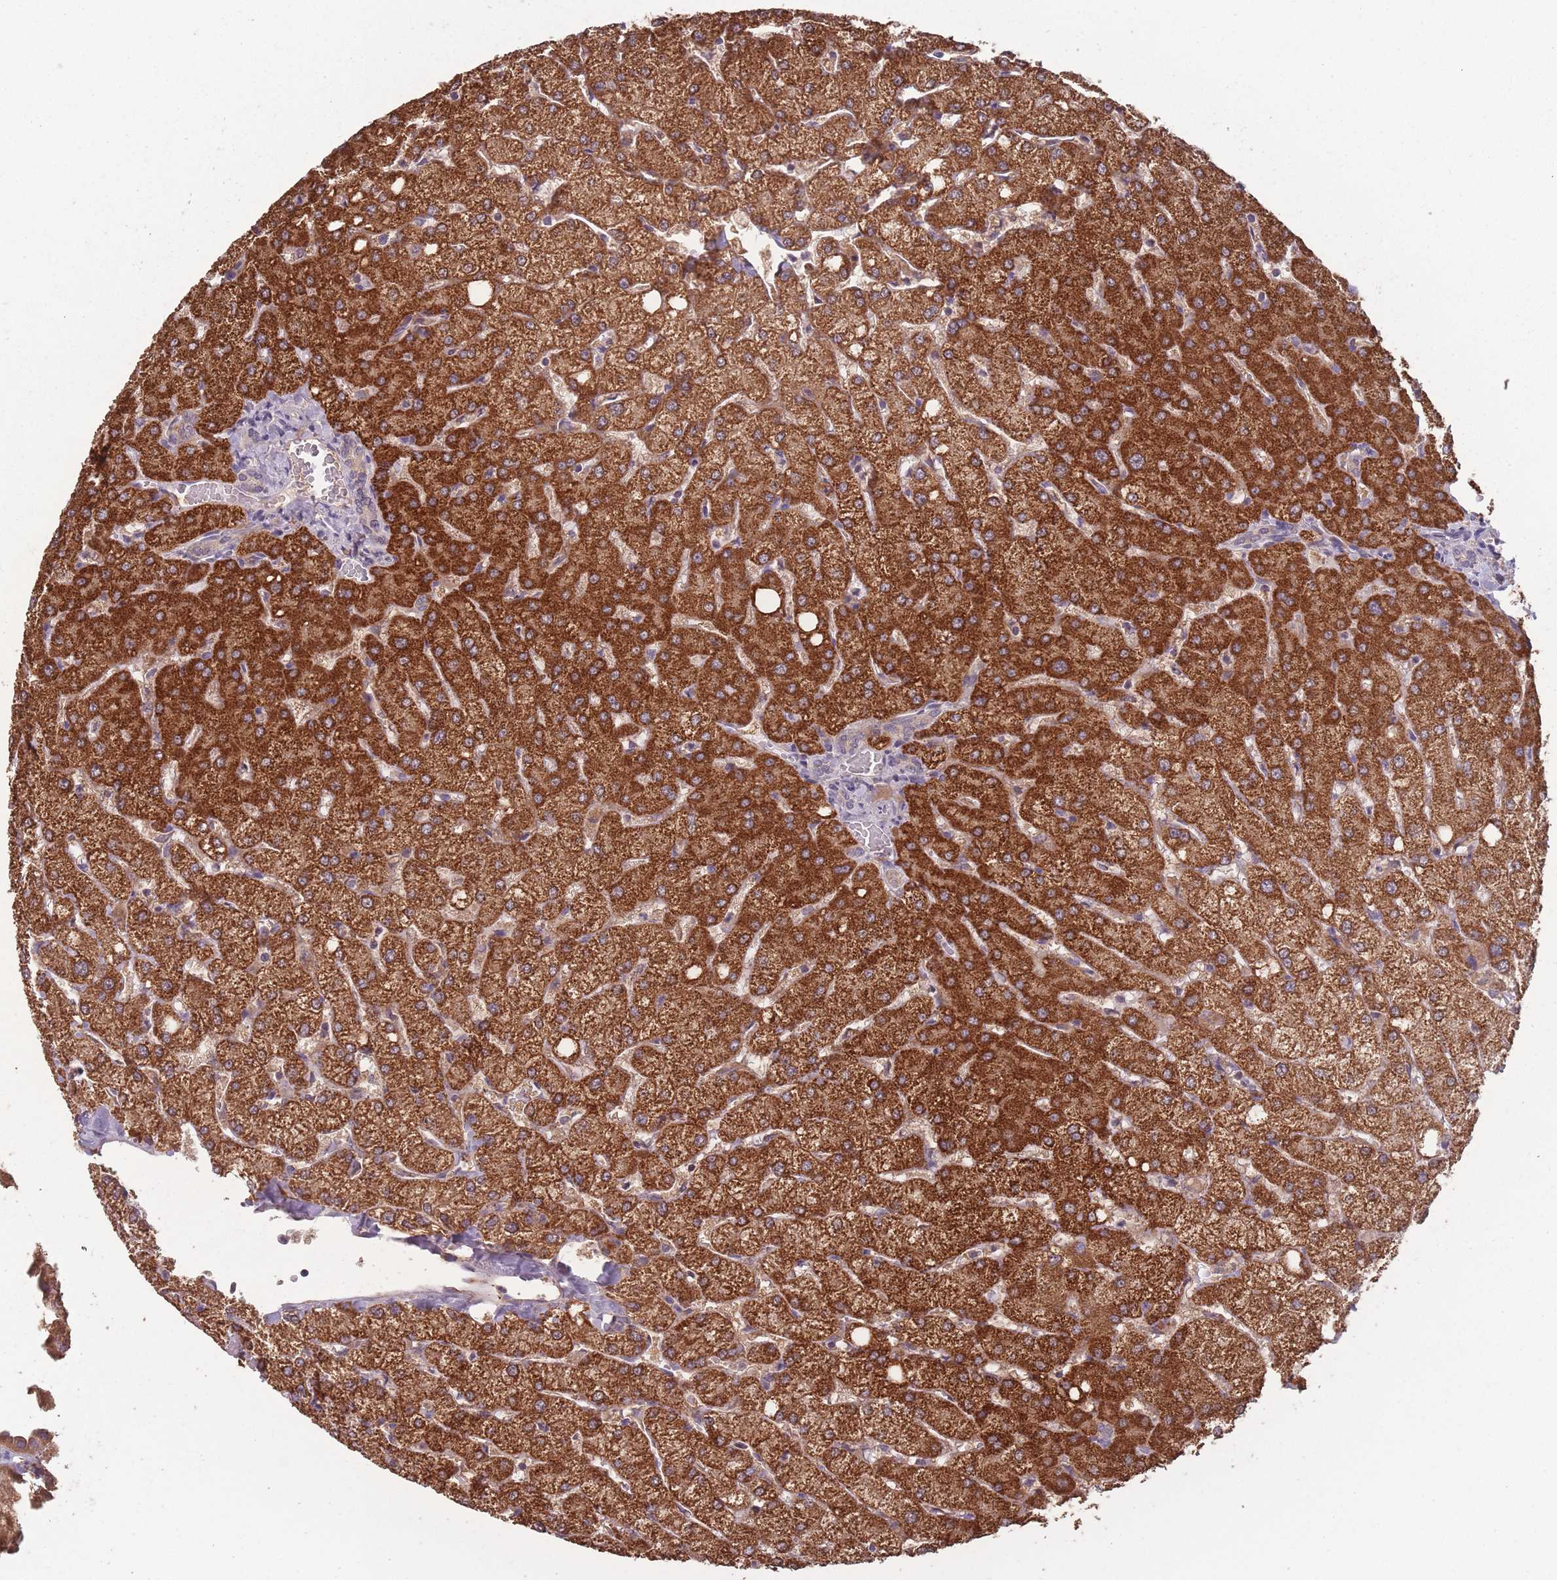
{"staining": {"intensity": "weak", "quantity": "<25%", "location": "cytoplasmic/membranous"}, "tissue": "liver", "cell_type": "Cholangiocytes", "image_type": "normal", "snomed": [{"axis": "morphology", "description": "Normal tissue, NOS"}, {"axis": "topography", "description": "Liver"}], "caption": "The IHC photomicrograph has no significant staining in cholangiocytes of liver.", "gene": "SANBR", "patient": {"sex": "female", "age": 54}}